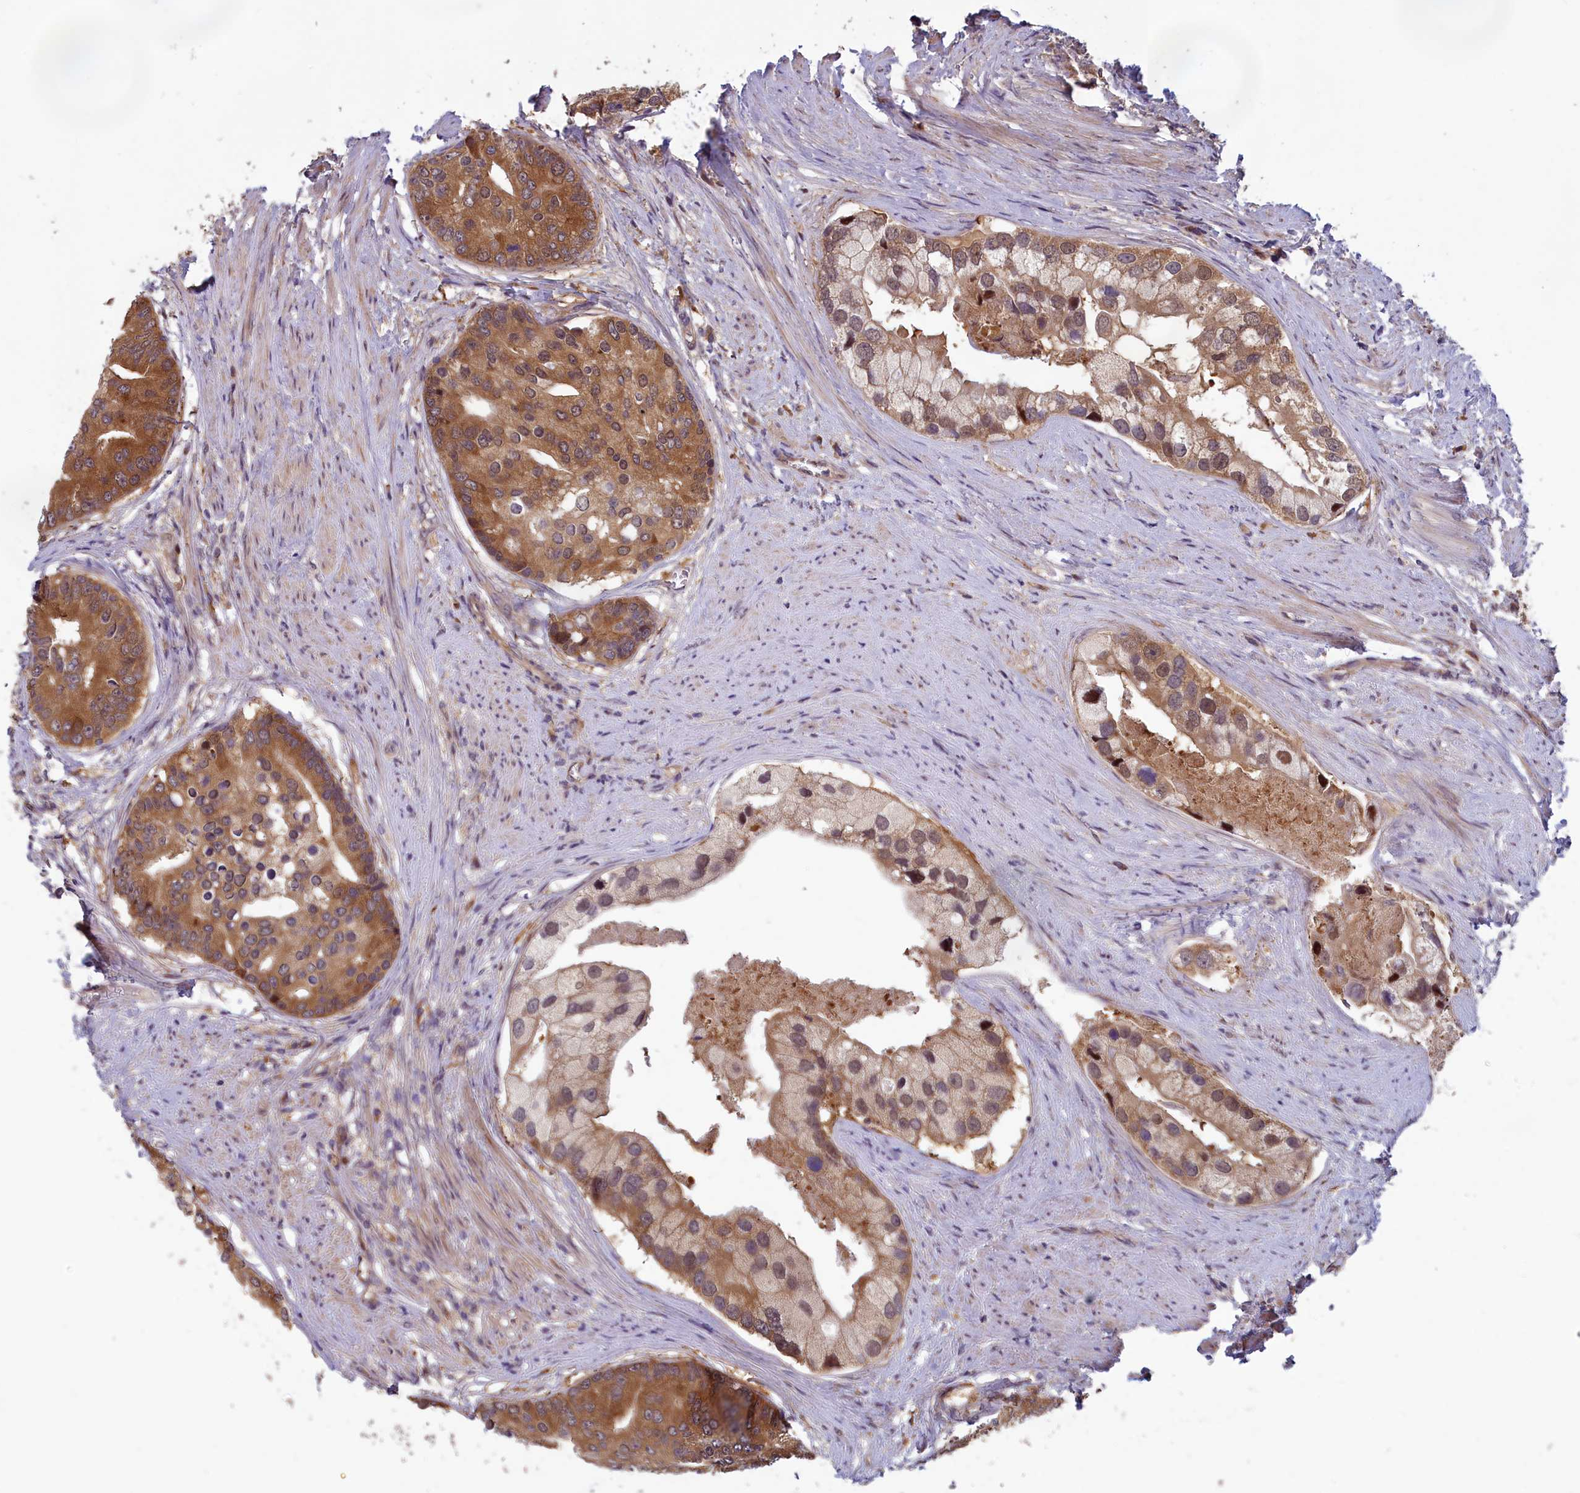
{"staining": {"intensity": "moderate", "quantity": ">75%", "location": "cytoplasmic/membranous,nuclear"}, "tissue": "prostate cancer", "cell_type": "Tumor cells", "image_type": "cancer", "snomed": [{"axis": "morphology", "description": "Adenocarcinoma, High grade"}, {"axis": "topography", "description": "Prostate"}], "caption": "This is an image of immunohistochemistry (IHC) staining of high-grade adenocarcinoma (prostate), which shows moderate staining in the cytoplasmic/membranous and nuclear of tumor cells.", "gene": "CCDC15", "patient": {"sex": "male", "age": 62}}